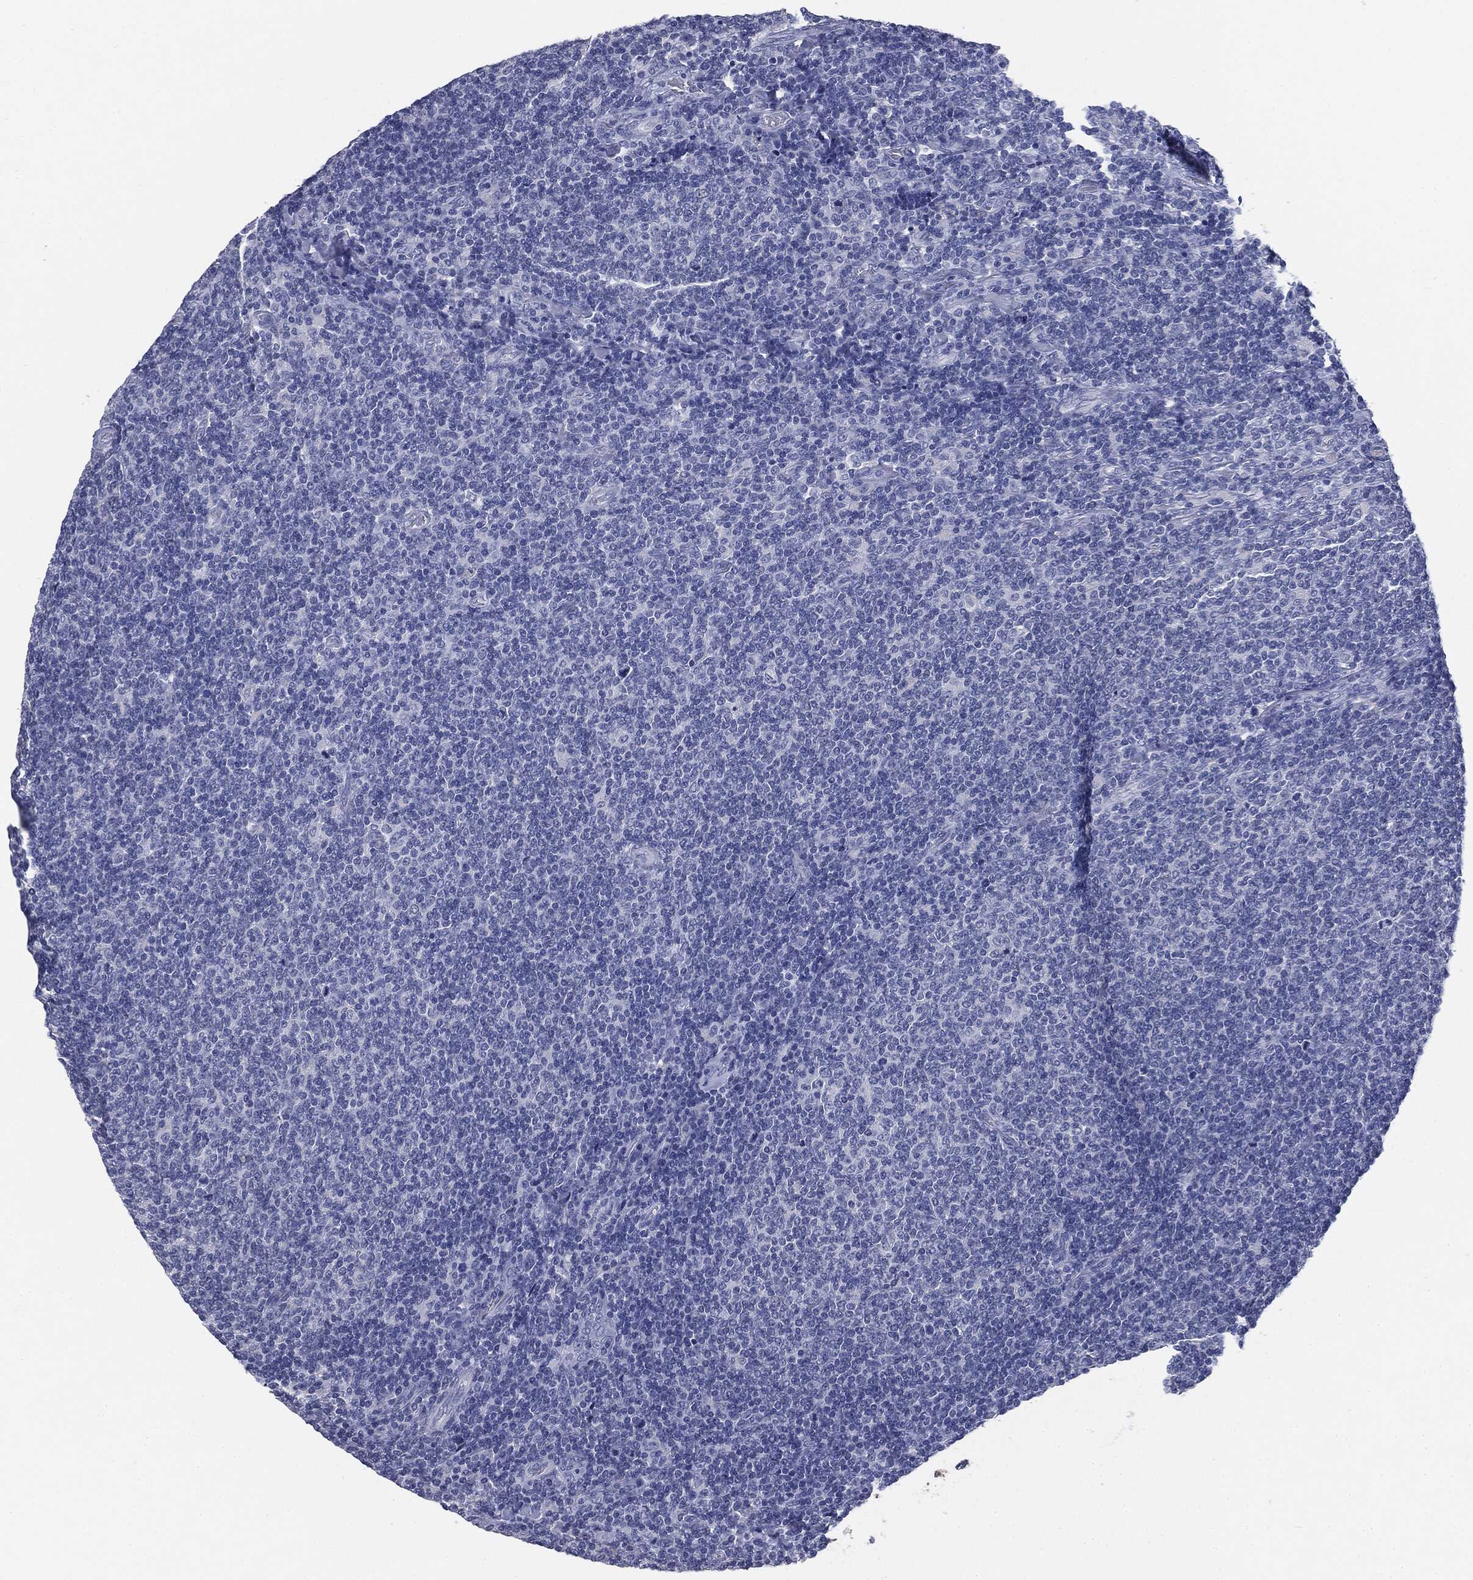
{"staining": {"intensity": "negative", "quantity": "none", "location": "none"}, "tissue": "lymphoma", "cell_type": "Tumor cells", "image_type": "cancer", "snomed": [{"axis": "morphology", "description": "Malignant lymphoma, non-Hodgkin's type, Low grade"}, {"axis": "topography", "description": "Lymph node"}], "caption": "This is a photomicrograph of IHC staining of lymphoma, which shows no positivity in tumor cells. (Brightfield microscopy of DAB (3,3'-diaminobenzidine) IHC at high magnification).", "gene": "MUC1", "patient": {"sex": "male", "age": 52}}